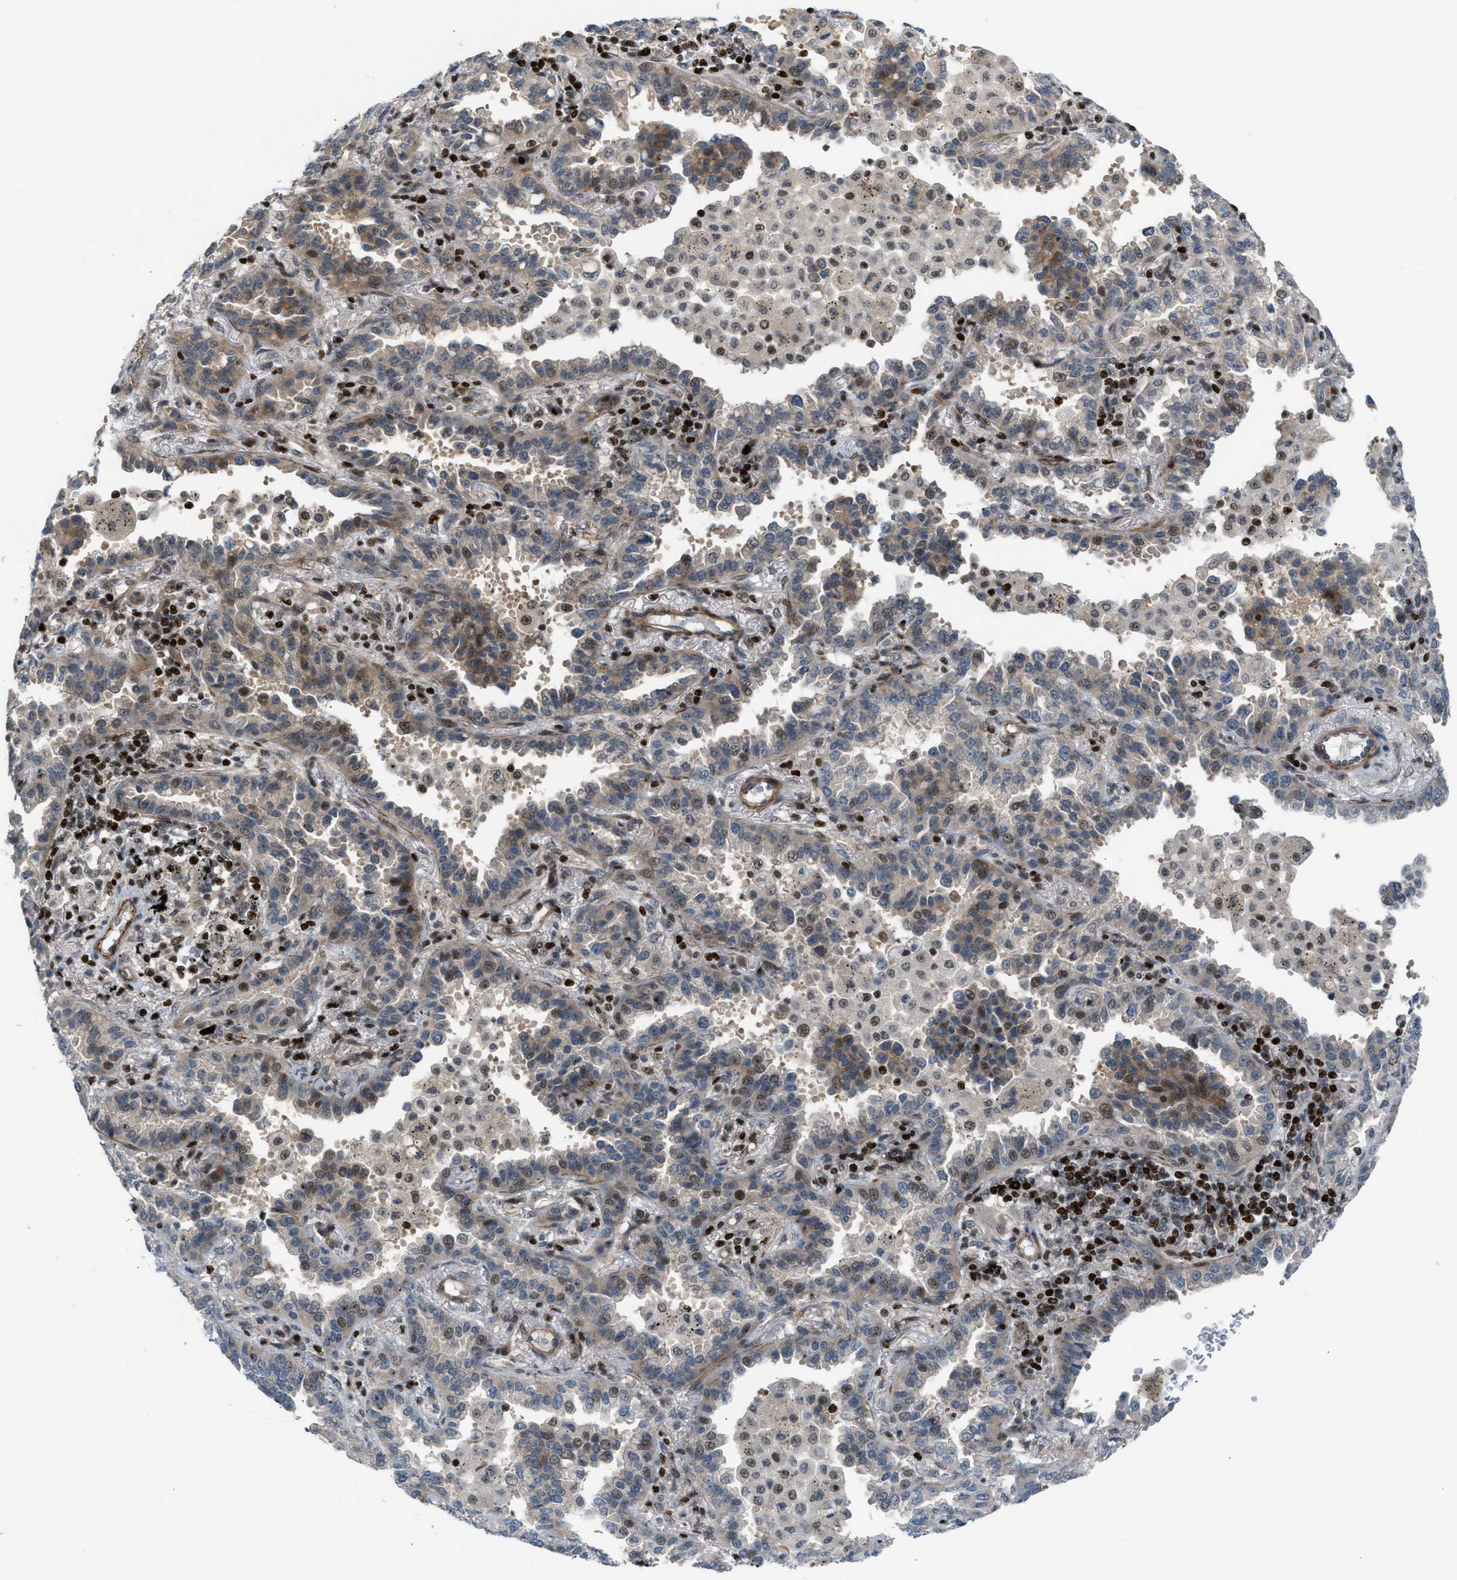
{"staining": {"intensity": "weak", "quantity": ">75%", "location": "cytoplasmic/membranous,nuclear"}, "tissue": "lung cancer", "cell_type": "Tumor cells", "image_type": "cancer", "snomed": [{"axis": "morphology", "description": "Normal tissue, NOS"}, {"axis": "morphology", "description": "Adenocarcinoma, NOS"}, {"axis": "topography", "description": "Lung"}], "caption": "High-power microscopy captured an immunohistochemistry image of lung adenocarcinoma, revealing weak cytoplasmic/membranous and nuclear expression in approximately >75% of tumor cells.", "gene": "ZNF276", "patient": {"sex": "male", "age": 59}}